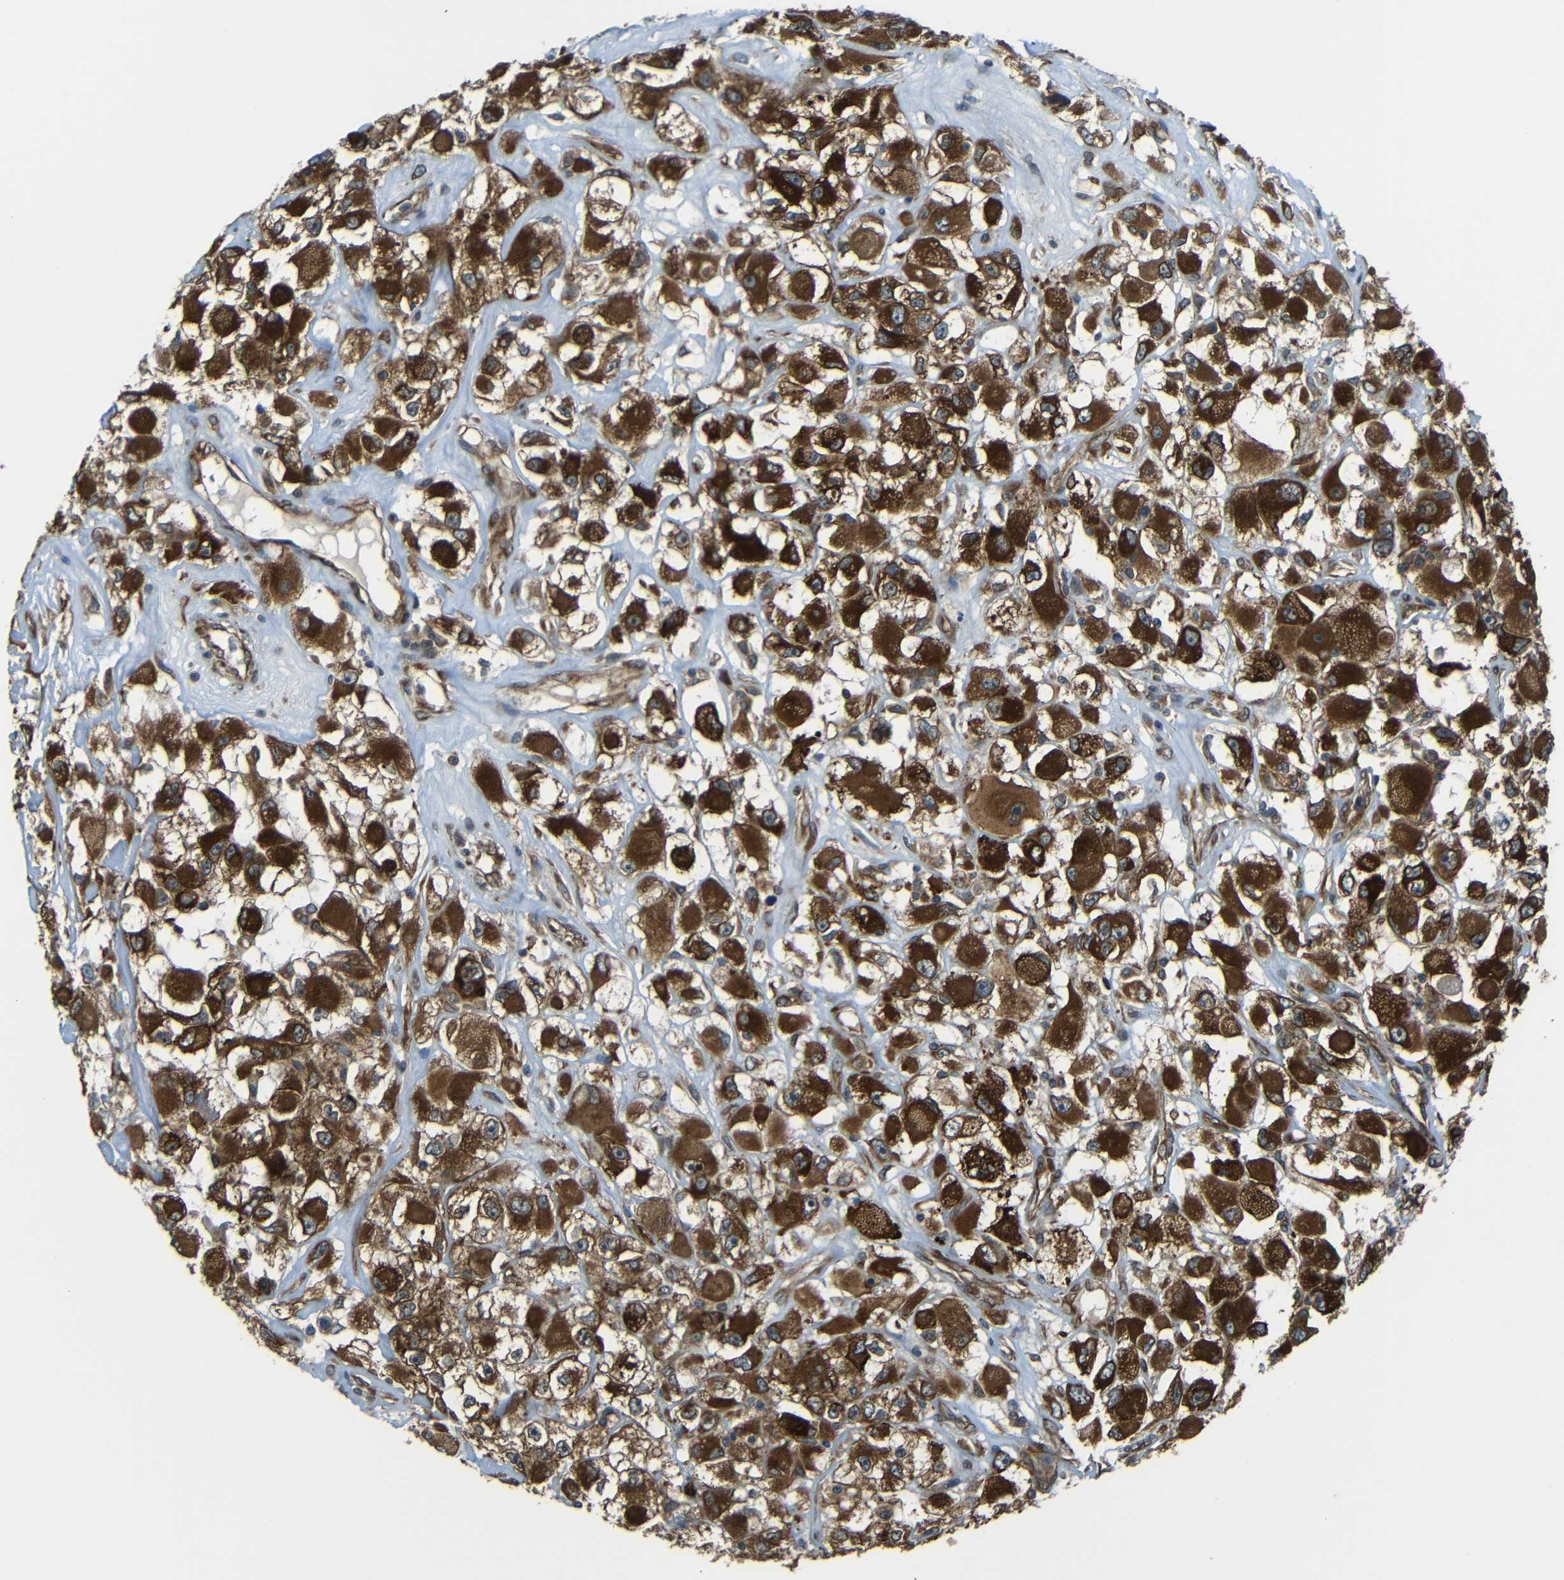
{"staining": {"intensity": "strong", "quantity": ">75%", "location": "cytoplasmic/membranous"}, "tissue": "renal cancer", "cell_type": "Tumor cells", "image_type": "cancer", "snomed": [{"axis": "morphology", "description": "Adenocarcinoma, NOS"}, {"axis": "topography", "description": "Kidney"}], "caption": "This photomicrograph reveals renal cancer stained with immunohistochemistry to label a protein in brown. The cytoplasmic/membranous of tumor cells show strong positivity for the protein. Nuclei are counter-stained blue.", "gene": "VAPB", "patient": {"sex": "female", "age": 52}}